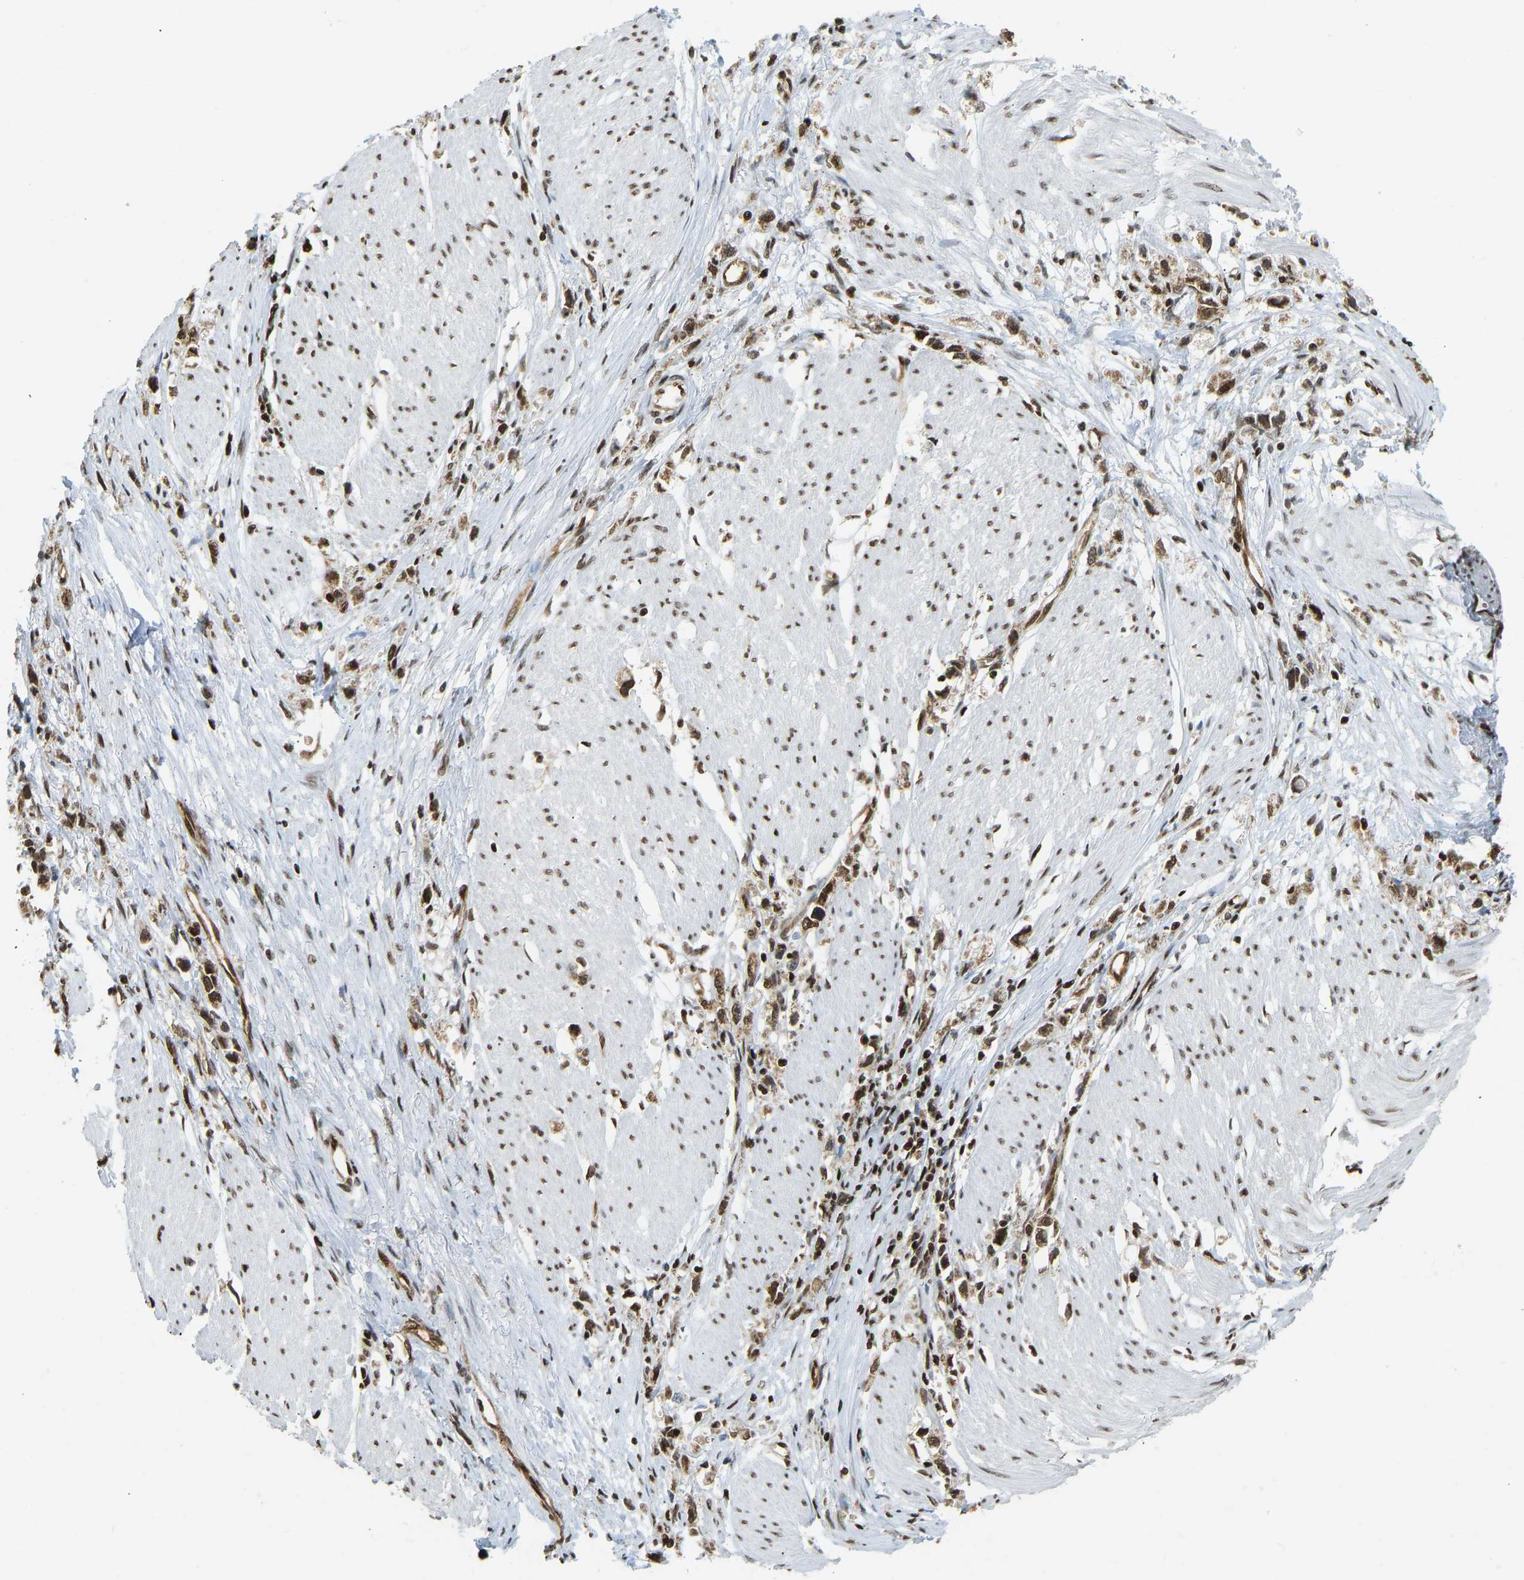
{"staining": {"intensity": "strong", "quantity": ">75%", "location": "nuclear"}, "tissue": "stomach cancer", "cell_type": "Tumor cells", "image_type": "cancer", "snomed": [{"axis": "morphology", "description": "Adenocarcinoma, NOS"}, {"axis": "topography", "description": "Stomach"}], "caption": "A micrograph showing strong nuclear positivity in approximately >75% of tumor cells in stomach cancer, as visualized by brown immunohistochemical staining.", "gene": "ZSCAN20", "patient": {"sex": "female", "age": 59}}